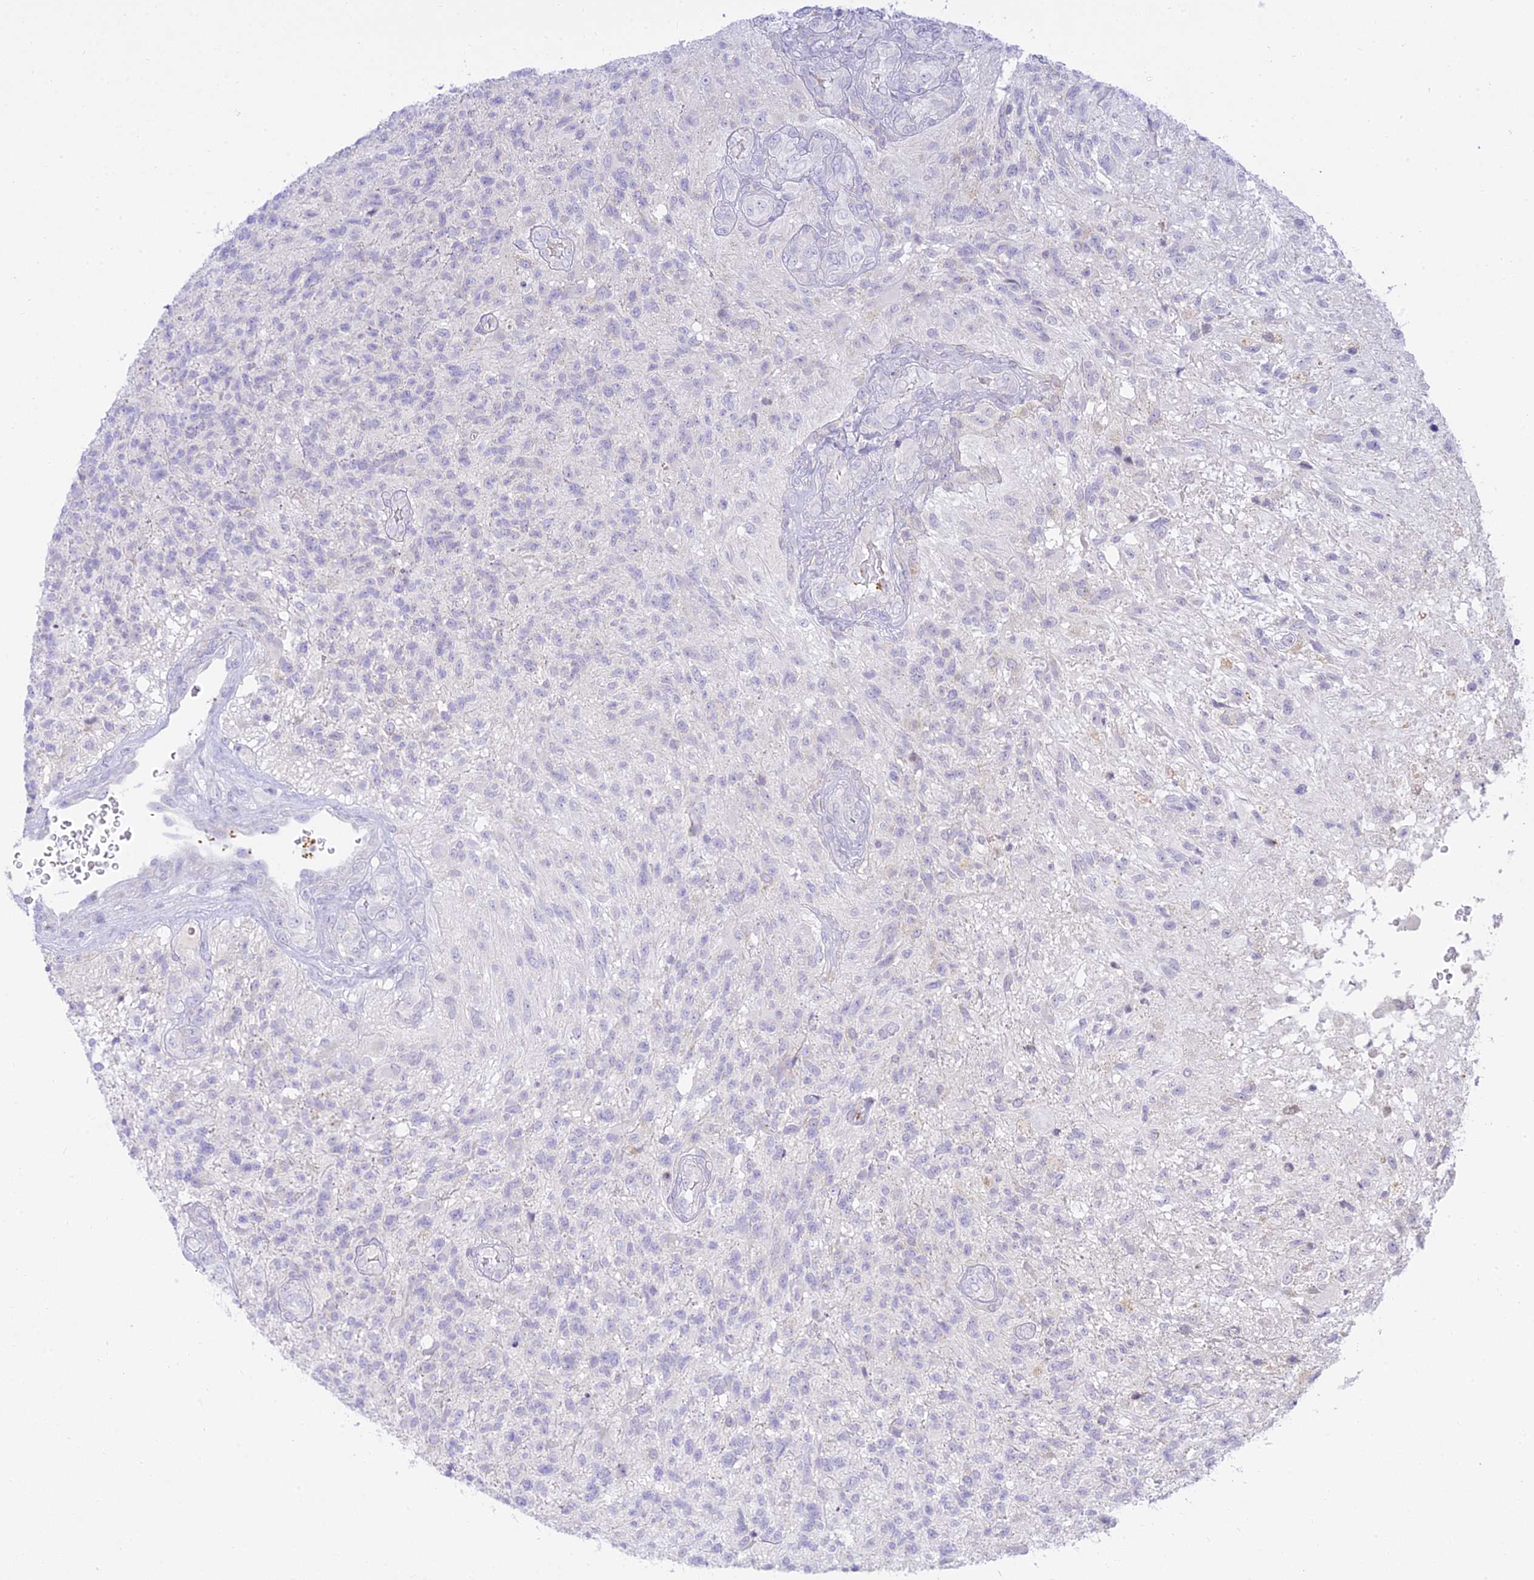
{"staining": {"intensity": "negative", "quantity": "none", "location": "none"}, "tissue": "glioma", "cell_type": "Tumor cells", "image_type": "cancer", "snomed": [{"axis": "morphology", "description": "Glioma, malignant, High grade"}, {"axis": "topography", "description": "Brain"}], "caption": "Immunohistochemistry (IHC) micrograph of human glioma stained for a protein (brown), which exhibits no expression in tumor cells.", "gene": "TMEM40", "patient": {"sex": "male", "age": 56}}